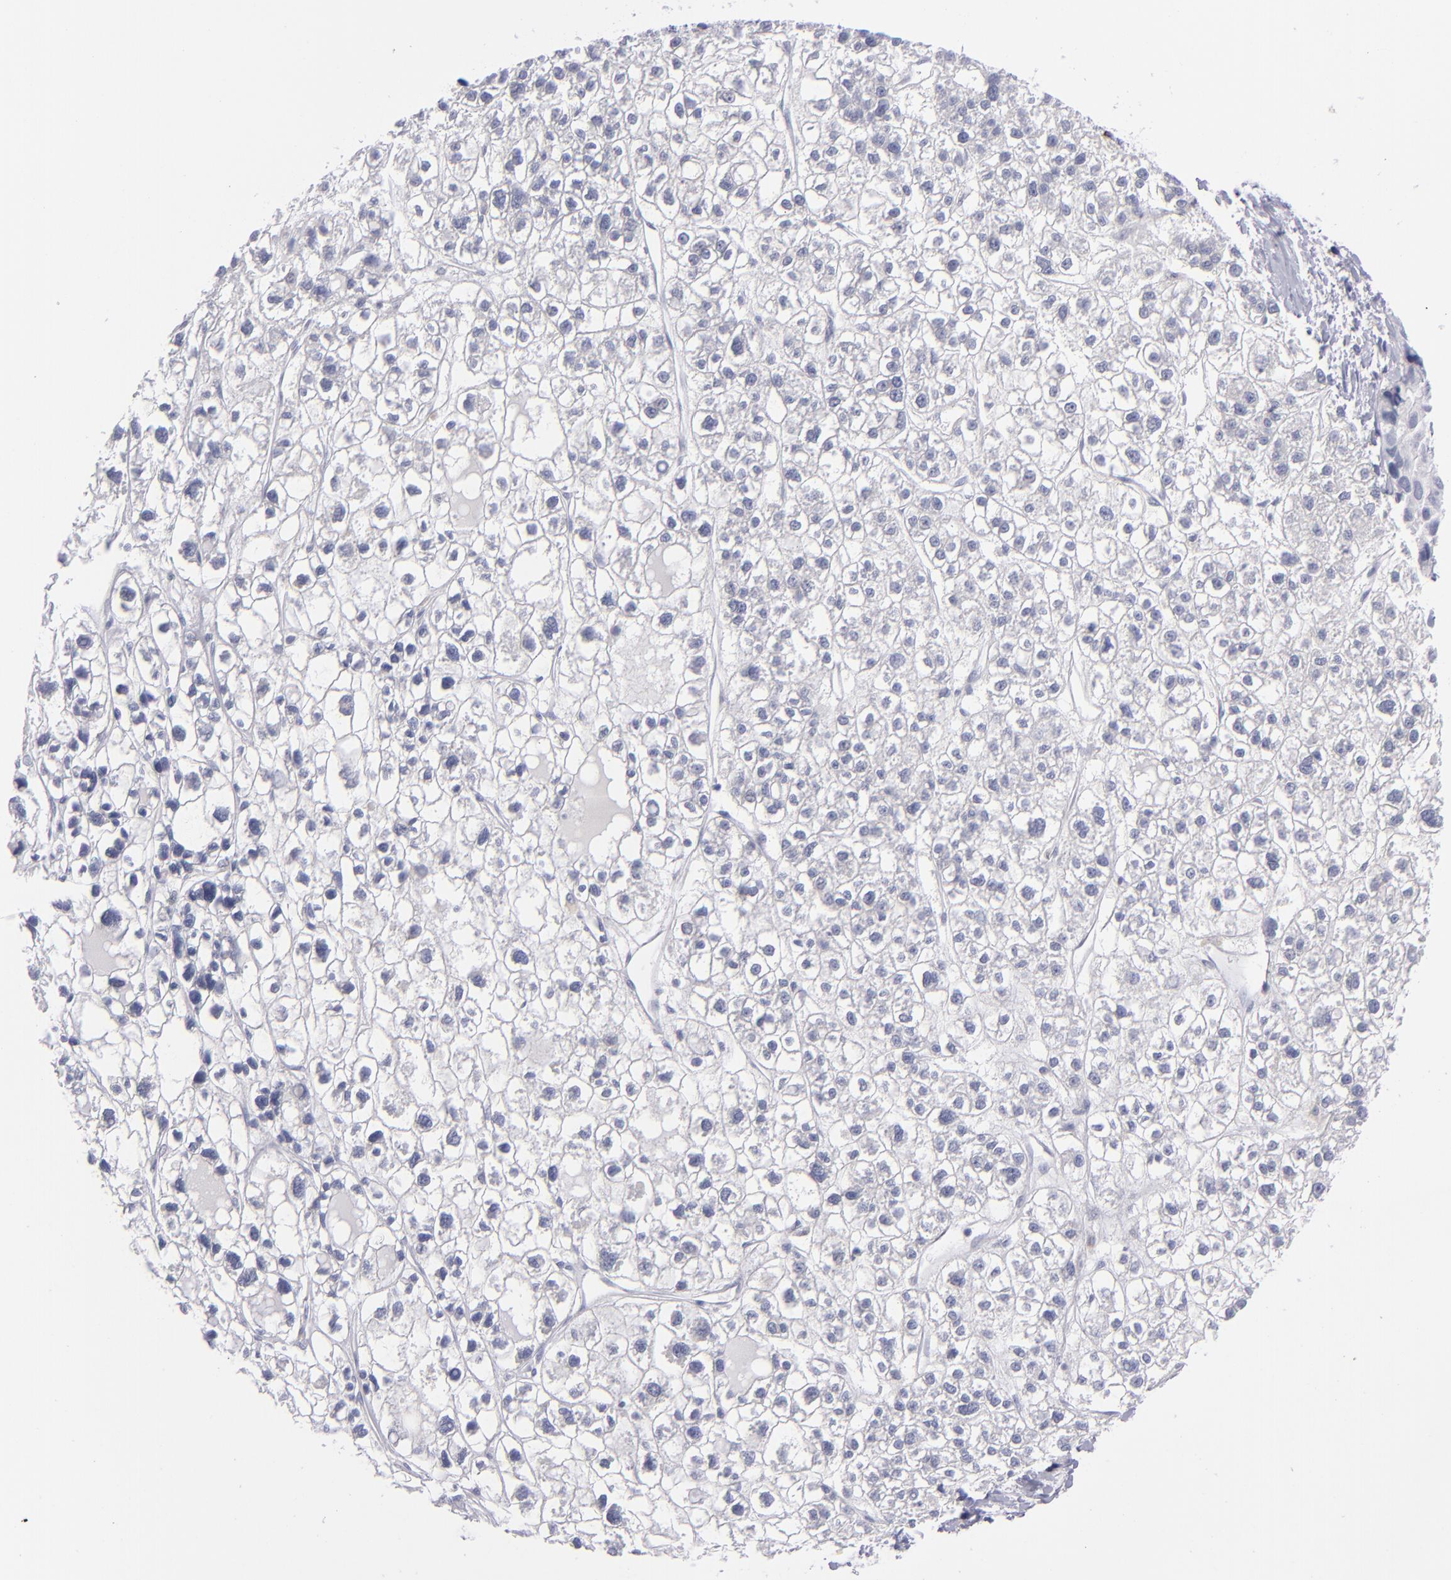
{"staining": {"intensity": "negative", "quantity": "none", "location": "none"}, "tissue": "liver cancer", "cell_type": "Tumor cells", "image_type": "cancer", "snomed": [{"axis": "morphology", "description": "Carcinoma, Hepatocellular, NOS"}, {"axis": "topography", "description": "Liver"}], "caption": "Immunohistochemistry photomicrograph of human hepatocellular carcinoma (liver) stained for a protein (brown), which demonstrates no staining in tumor cells.", "gene": "ITGB4", "patient": {"sex": "female", "age": 85}}